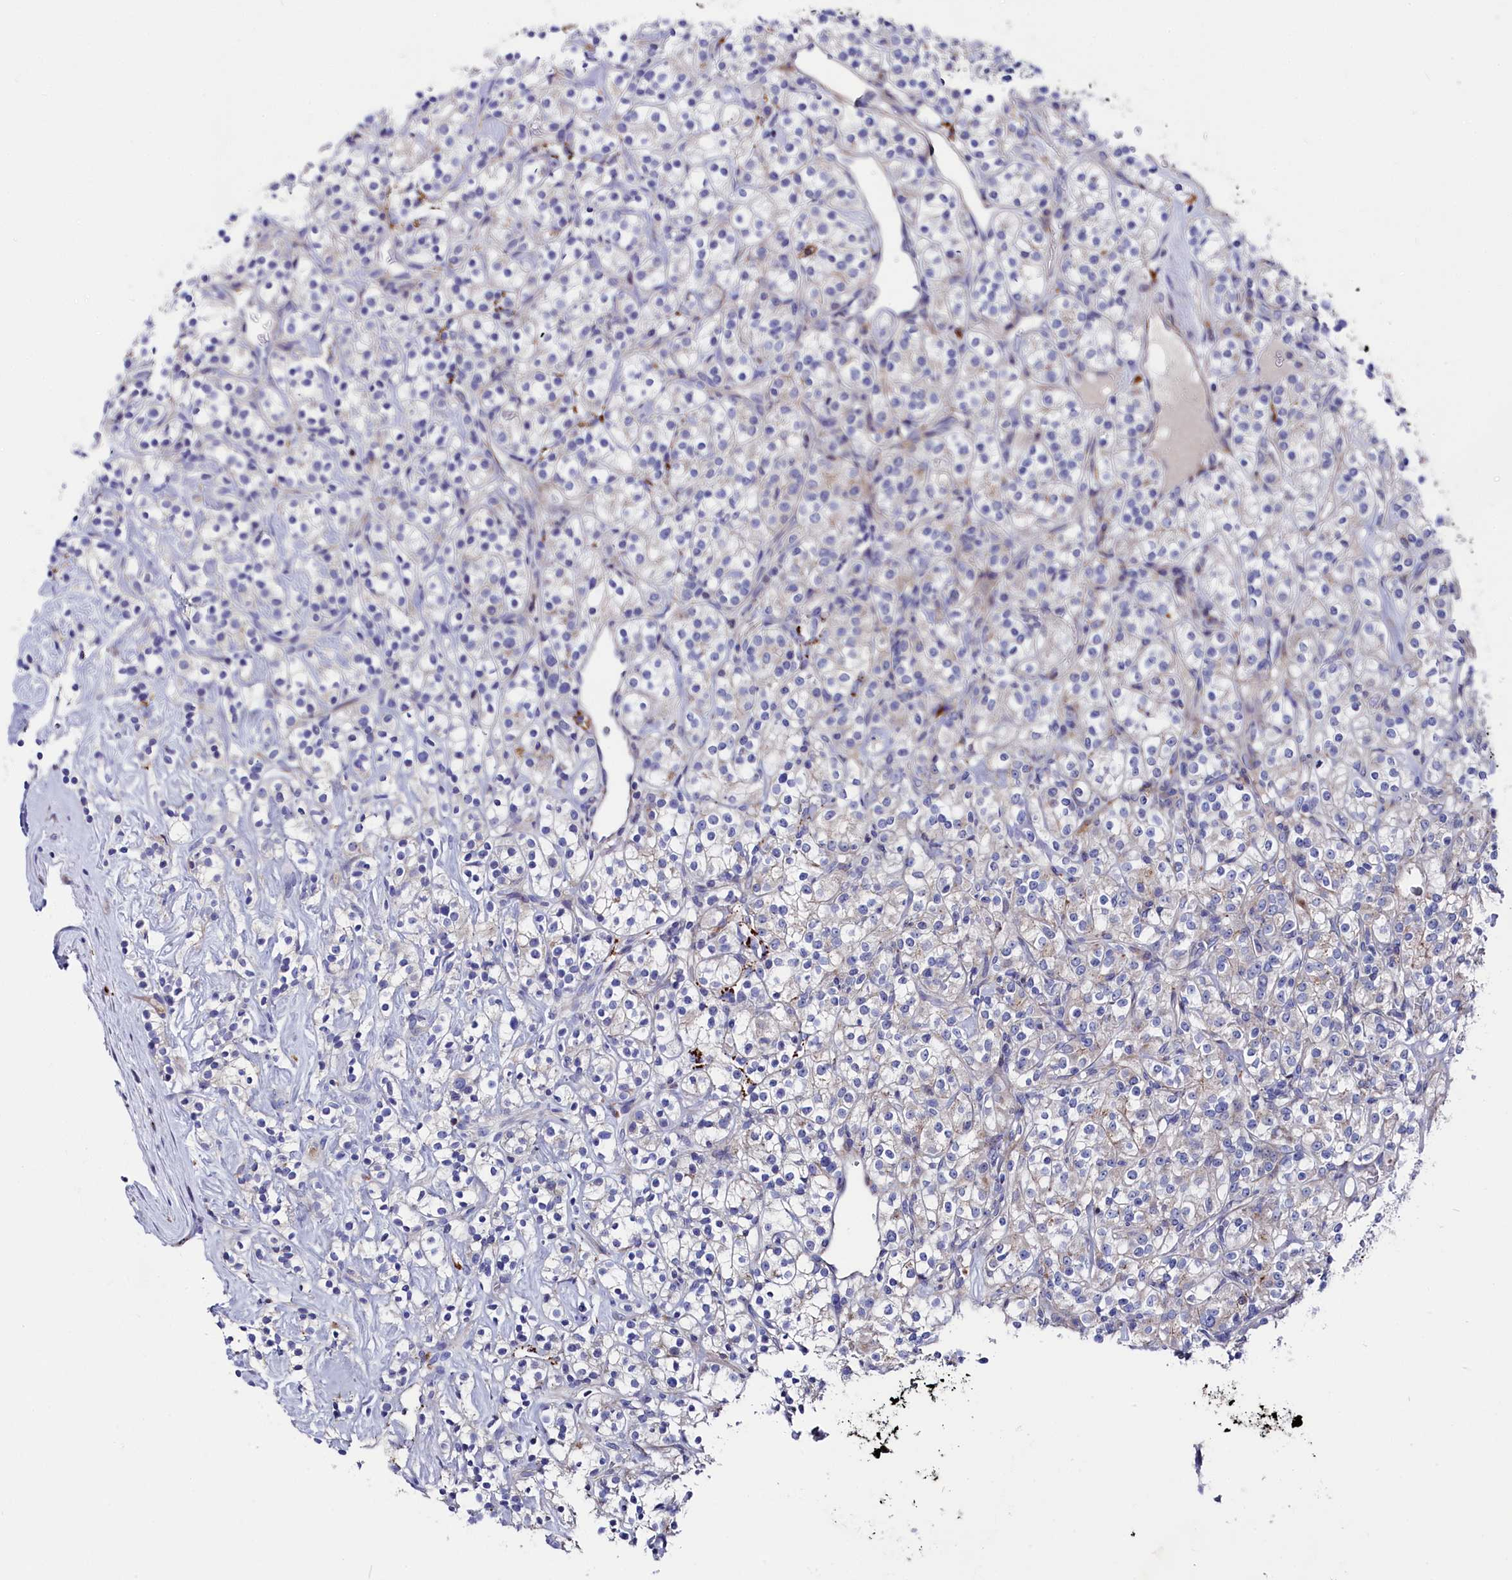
{"staining": {"intensity": "negative", "quantity": "none", "location": "none"}, "tissue": "renal cancer", "cell_type": "Tumor cells", "image_type": "cancer", "snomed": [{"axis": "morphology", "description": "Adenocarcinoma, NOS"}, {"axis": "topography", "description": "Kidney"}], "caption": "High magnification brightfield microscopy of renal cancer (adenocarcinoma) stained with DAB (brown) and counterstained with hematoxylin (blue): tumor cells show no significant staining.", "gene": "NUDT7", "patient": {"sex": "male", "age": 77}}